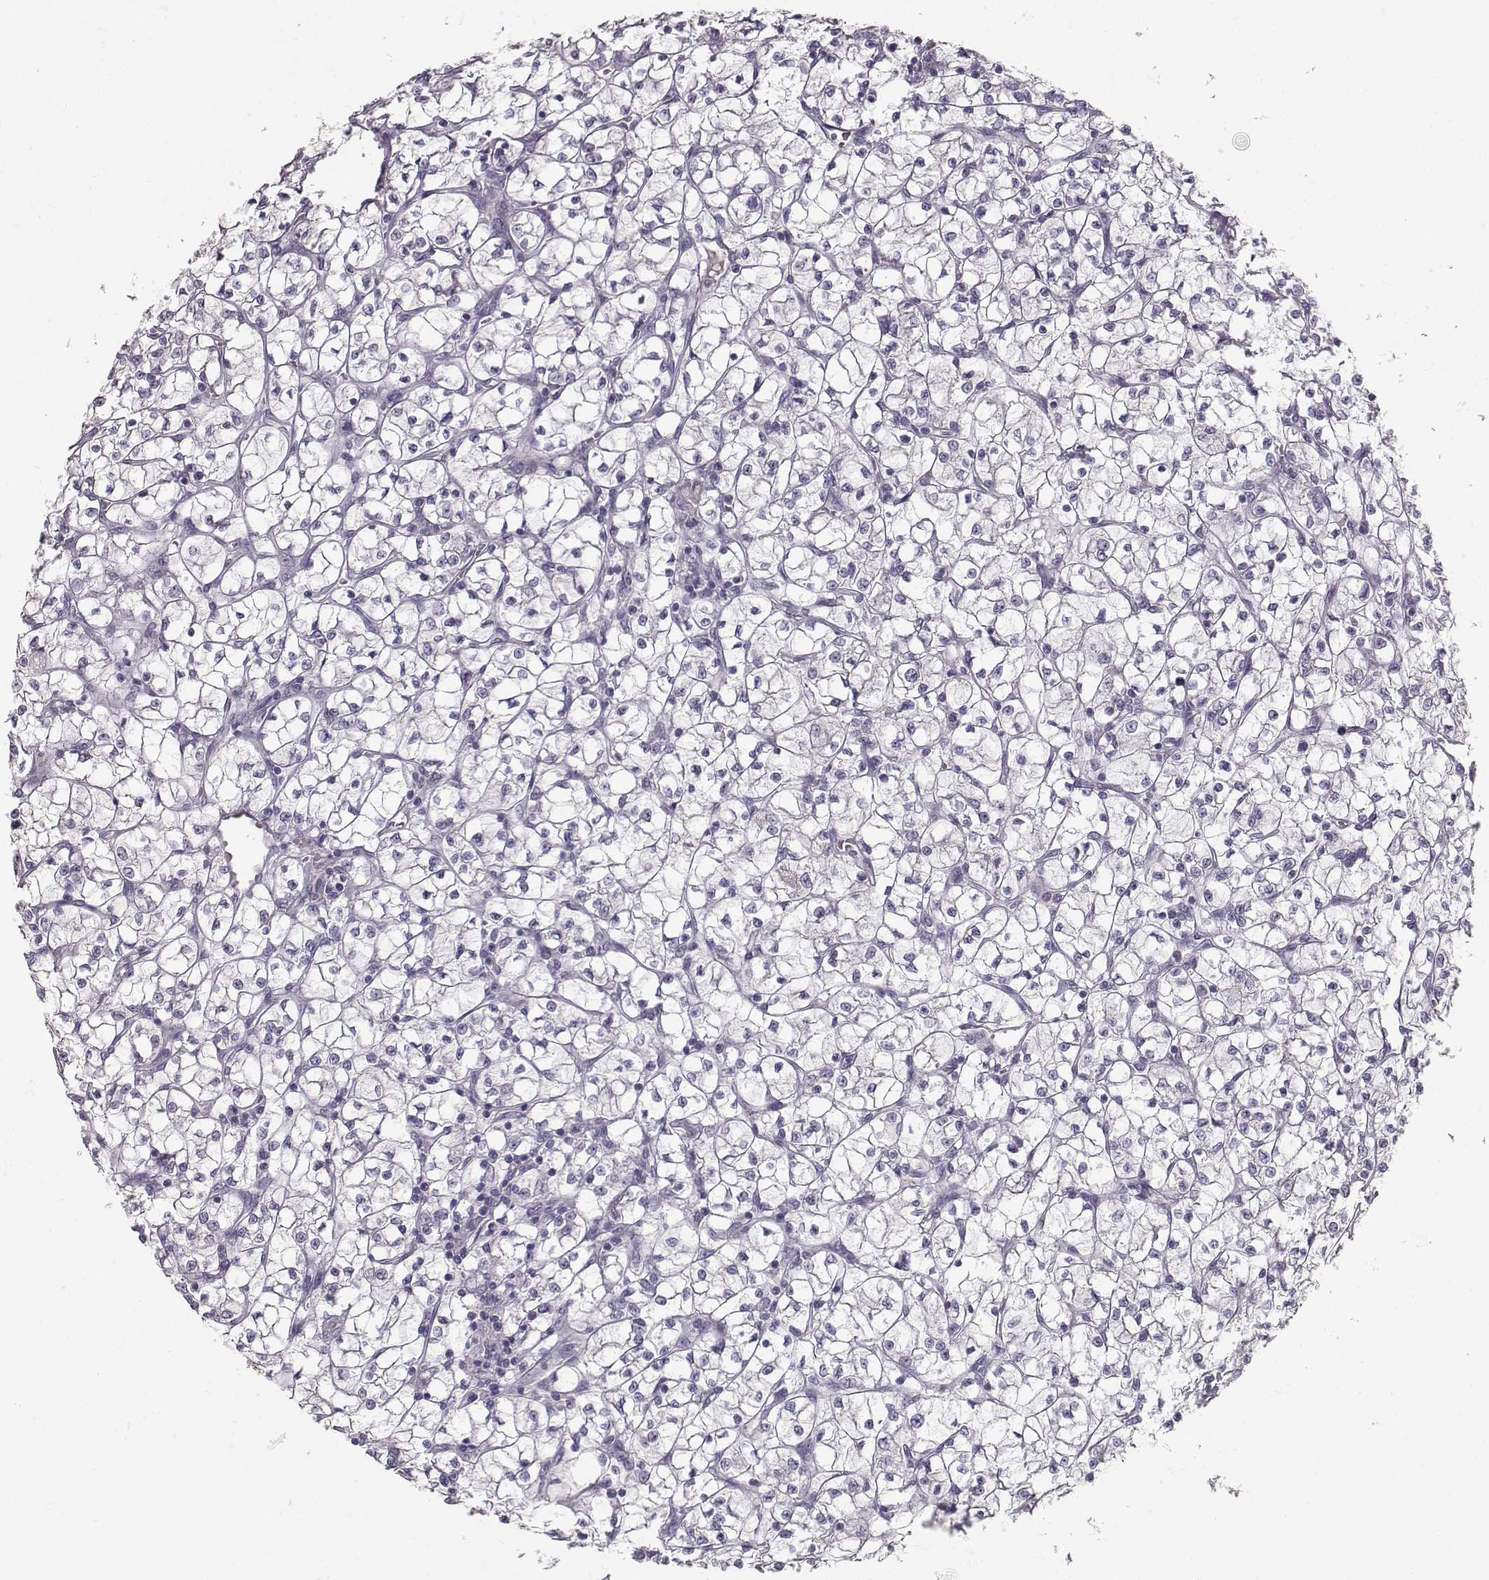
{"staining": {"intensity": "negative", "quantity": "none", "location": "none"}, "tissue": "renal cancer", "cell_type": "Tumor cells", "image_type": "cancer", "snomed": [{"axis": "morphology", "description": "Adenocarcinoma, NOS"}, {"axis": "topography", "description": "Kidney"}], "caption": "Immunohistochemical staining of human renal cancer exhibits no significant staining in tumor cells. (Brightfield microscopy of DAB (3,3'-diaminobenzidine) IHC at high magnification).", "gene": "PKP2", "patient": {"sex": "female", "age": 64}}